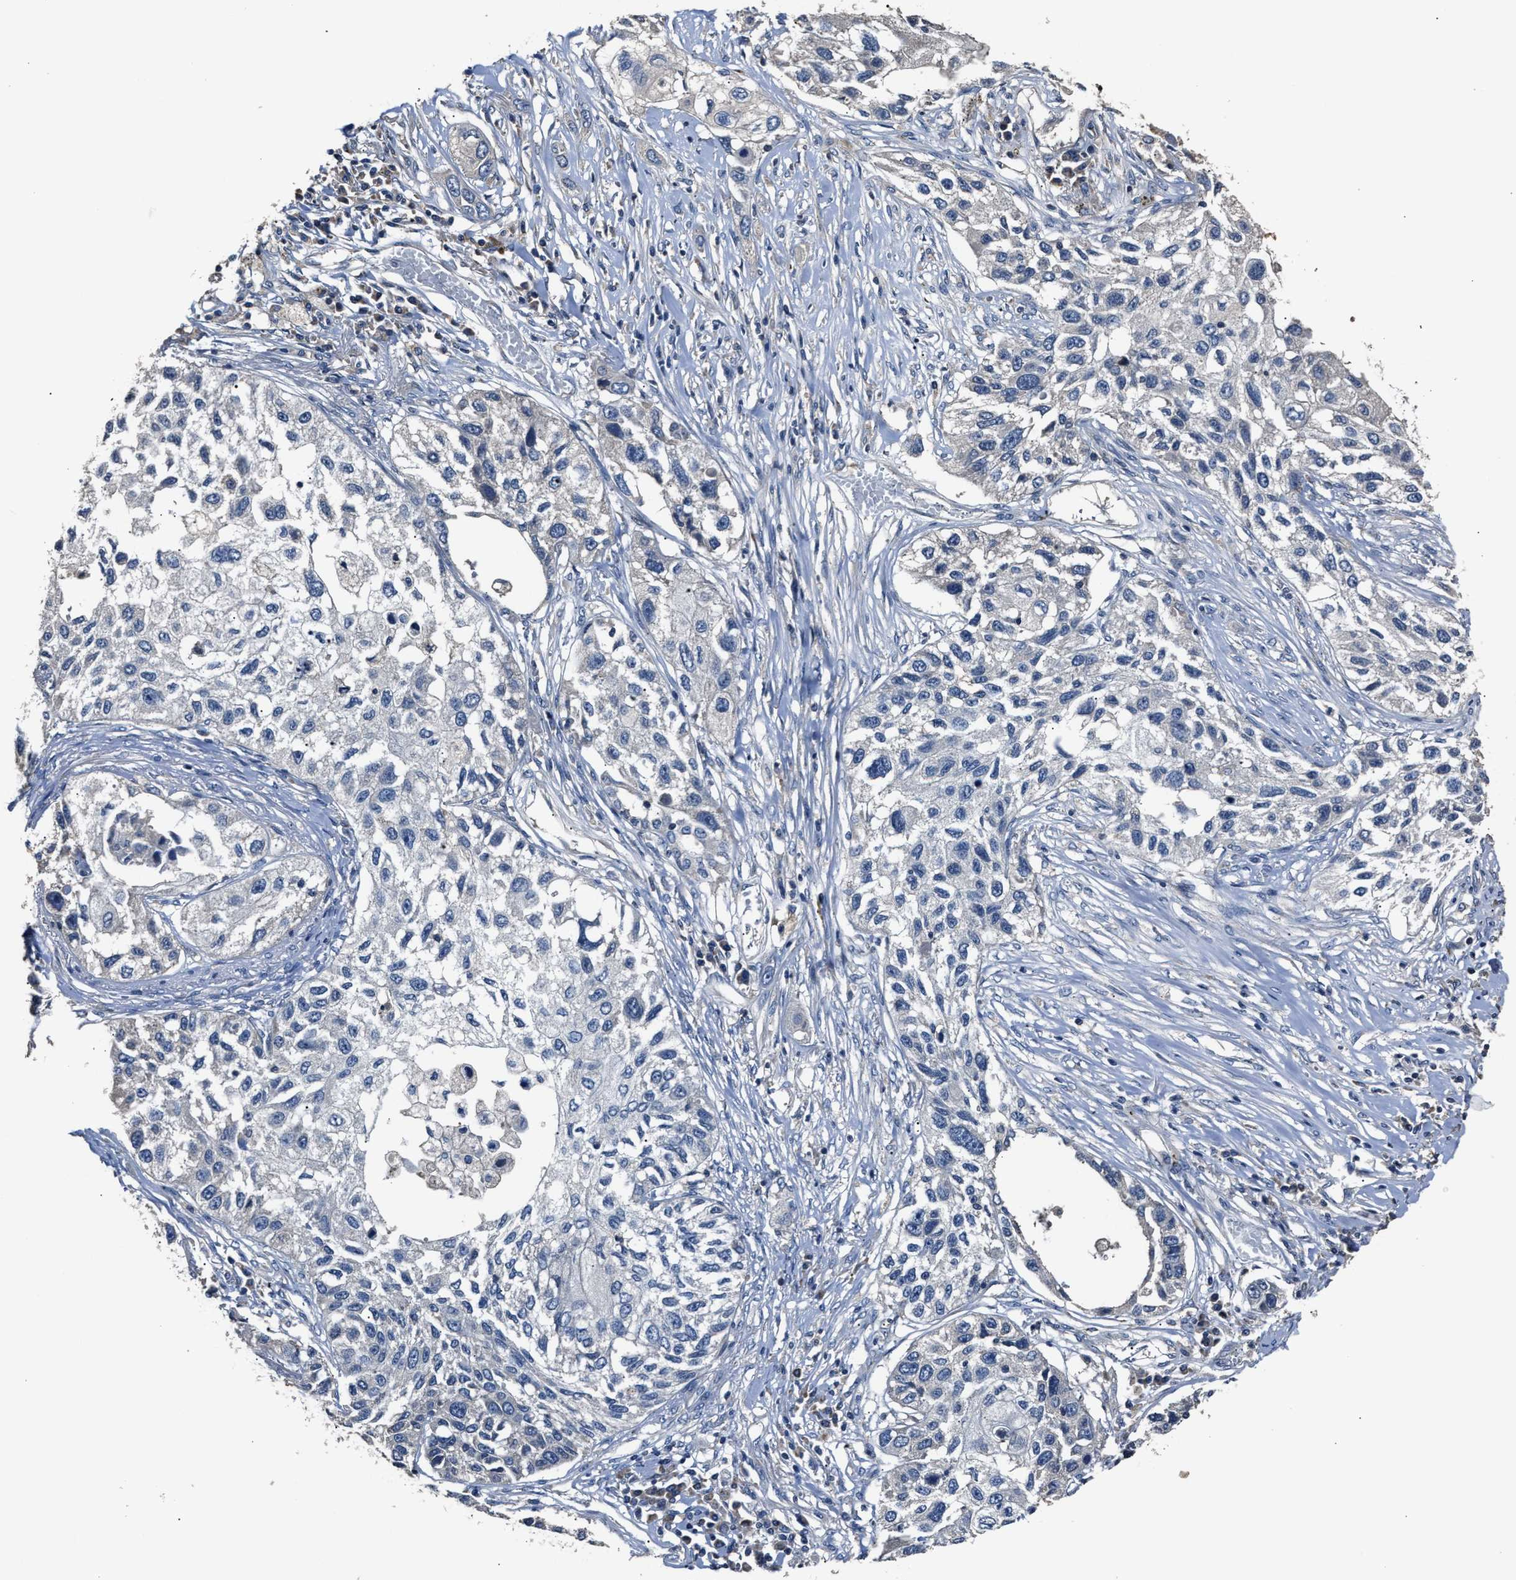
{"staining": {"intensity": "negative", "quantity": "none", "location": "none"}, "tissue": "lung cancer", "cell_type": "Tumor cells", "image_type": "cancer", "snomed": [{"axis": "morphology", "description": "Squamous cell carcinoma, NOS"}, {"axis": "topography", "description": "Lung"}], "caption": "Protein analysis of squamous cell carcinoma (lung) demonstrates no significant expression in tumor cells.", "gene": "DNAJC24", "patient": {"sex": "male", "age": 71}}